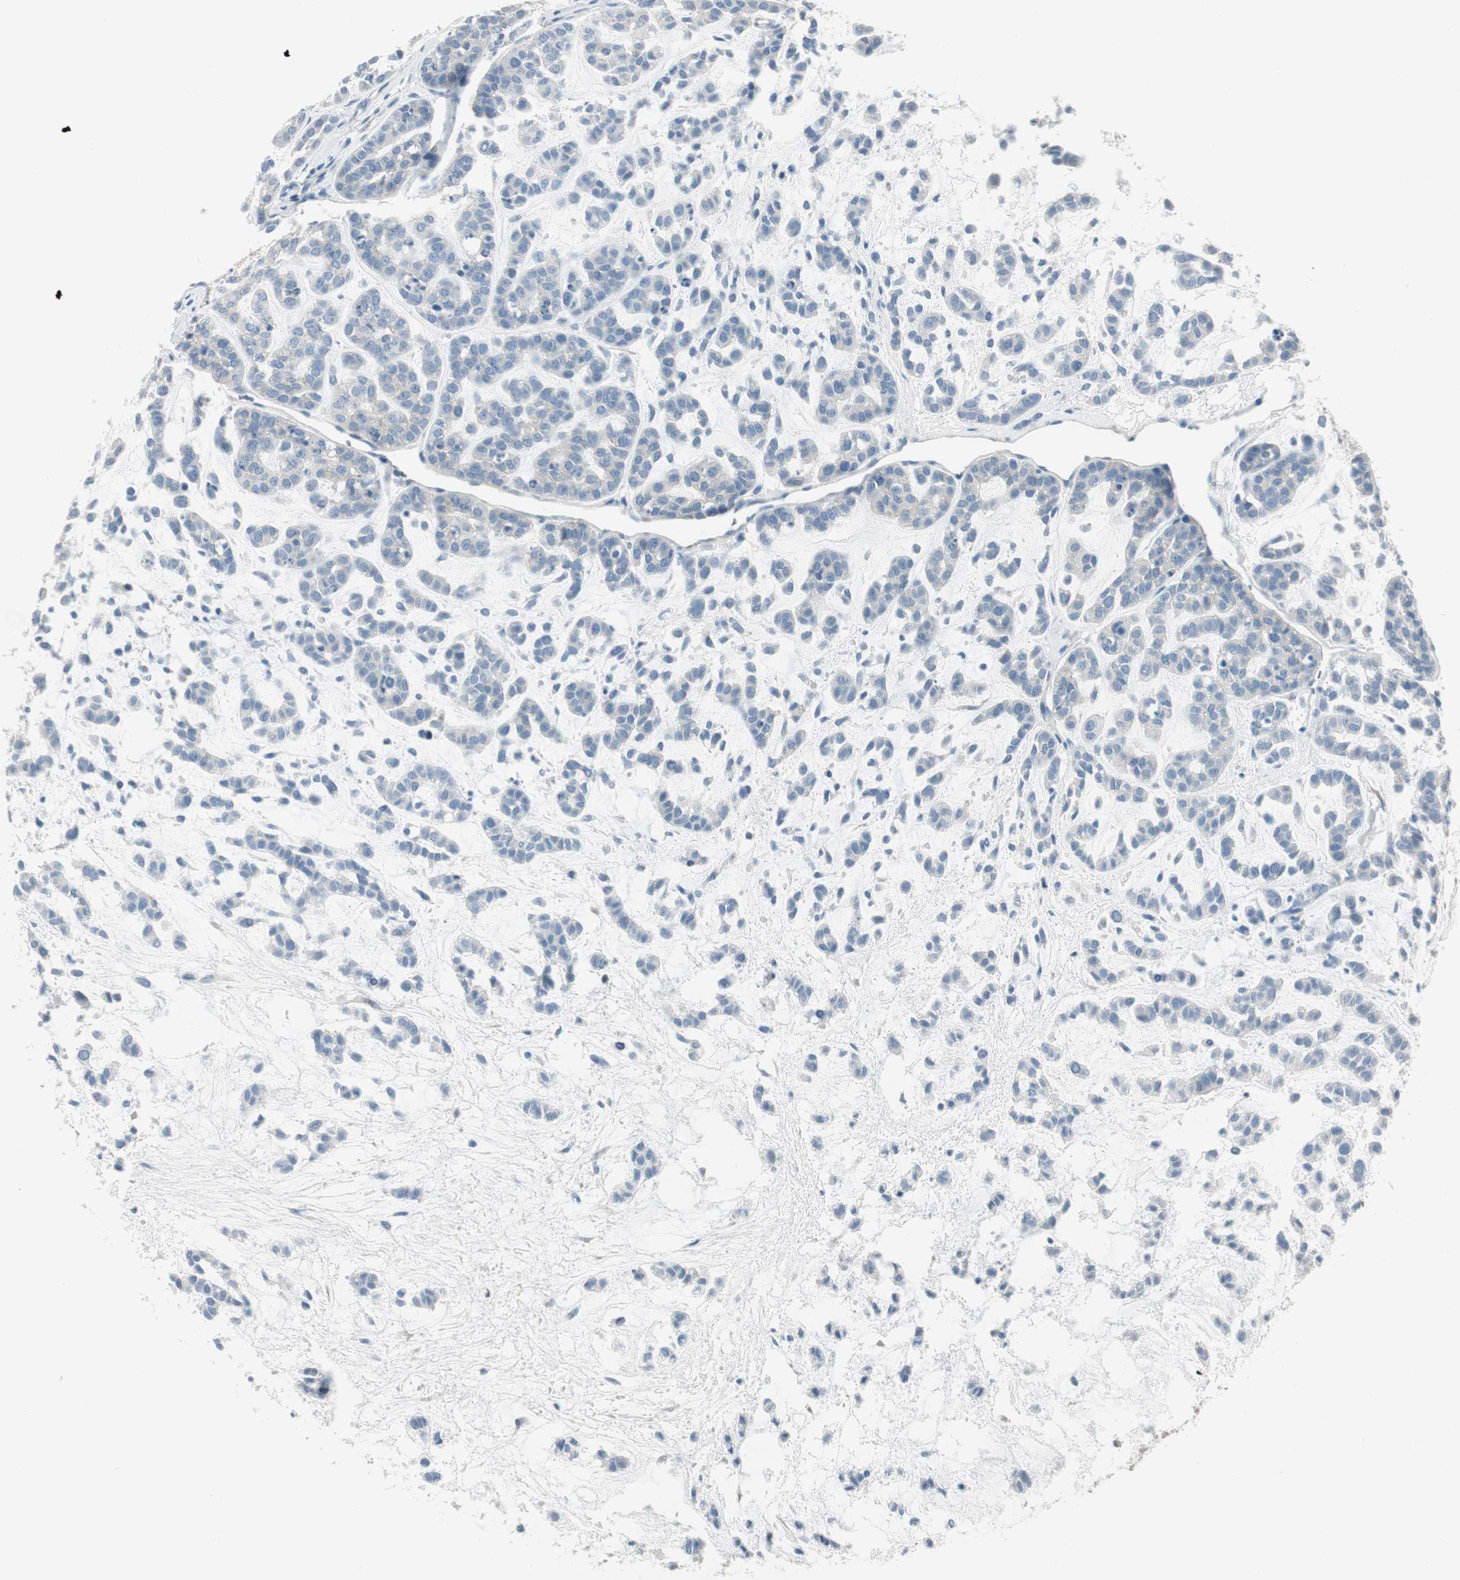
{"staining": {"intensity": "negative", "quantity": "none", "location": "none"}, "tissue": "head and neck cancer", "cell_type": "Tumor cells", "image_type": "cancer", "snomed": [{"axis": "morphology", "description": "Adenocarcinoma, NOS"}, {"axis": "morphology", "description": "Adenoma, NOS"}, {"axis": "topography", "description": "Head-Neck"}], "caption": "Tumor cells are negative for protein expression in human head and neck cancer (adenocarcinoma).", "gene": "SPINK4", "patient": {"sex": "female", "age": 55}}